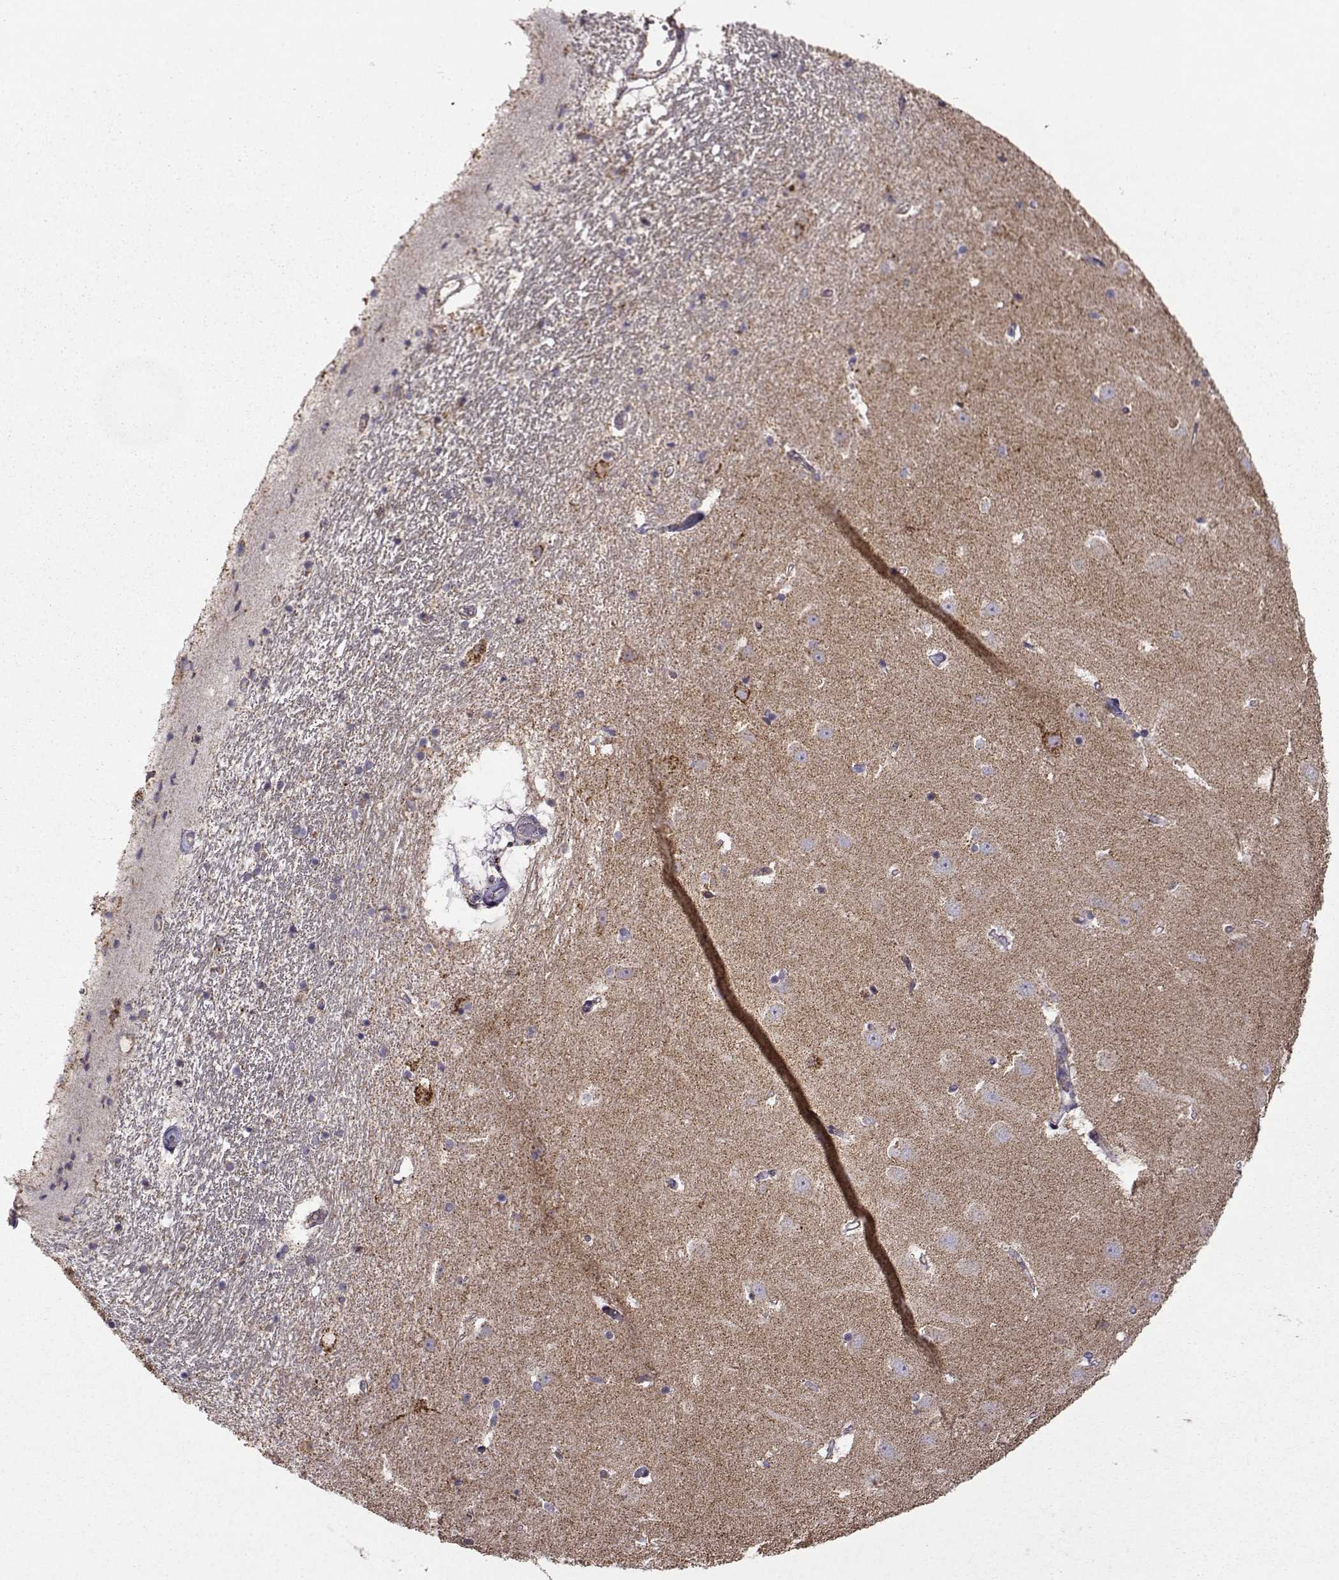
{"staining": {"intensity": "negative", "quantity": "none", "location": "none"}, "tissue": "hippocampus", "cell_type": "Glial cells", "image_type": "normal", "snomed": [{"axis": "morphology", "description": "Normal tissue, NOS"}, {"axis": "topography", "description": "Hippocampus"}], "caption": "DAB (3,3'-diaminobenzidine) immunohistochemical staining of benign human hippocampus demonstrates no significant staining in glial cells. Brightfield microscopy of immunohistochemistry stained with DAB (brown) and hematoxylin (blue), captured at high magnification.", "gene": "NECAB3", "patient": {"sex": "male", "age": 44}}